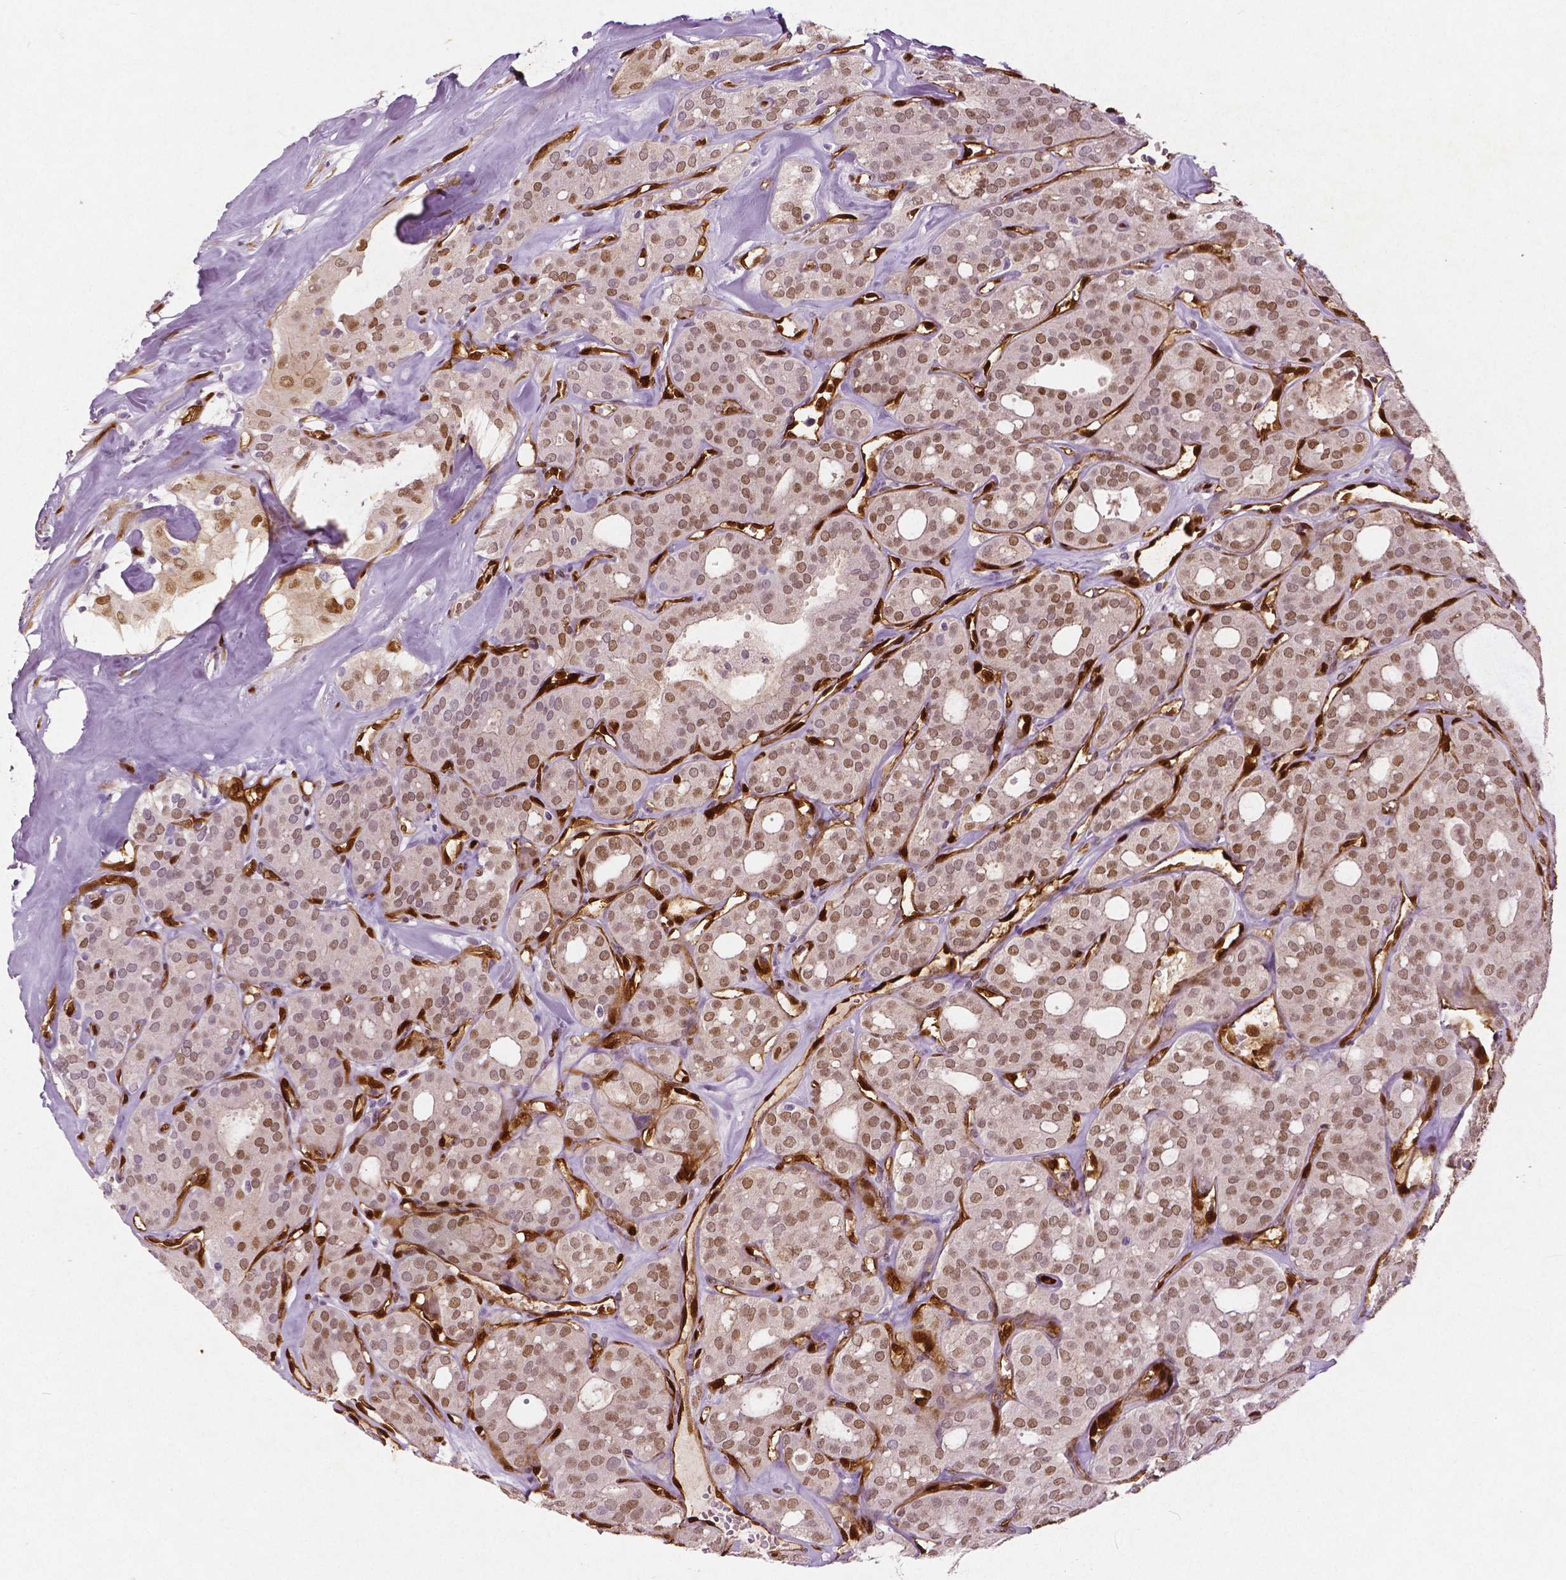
{"staining": {"intensity": "moderate", "quantity": ">75%", "location": "nuclear"}, "tissue": "thyroid cancer", "cell_type": "Tumor cells", "image_type": "cancer", "snomed": [{"axis": "morphology", "description": "Follicular adenoma carcinoma, NOS"}, {"axis": "topography", "description": "Thyroid gland"}], "caption": "Approximately >75% of tumor cells in follicular adenoma carcinoma (thyroid) exhibit moderate nuclear protein expression as visualized by brown immunohistochemical staining.", "gene": "WWTR1", "patient": {"sex": "male", "age": 75}}